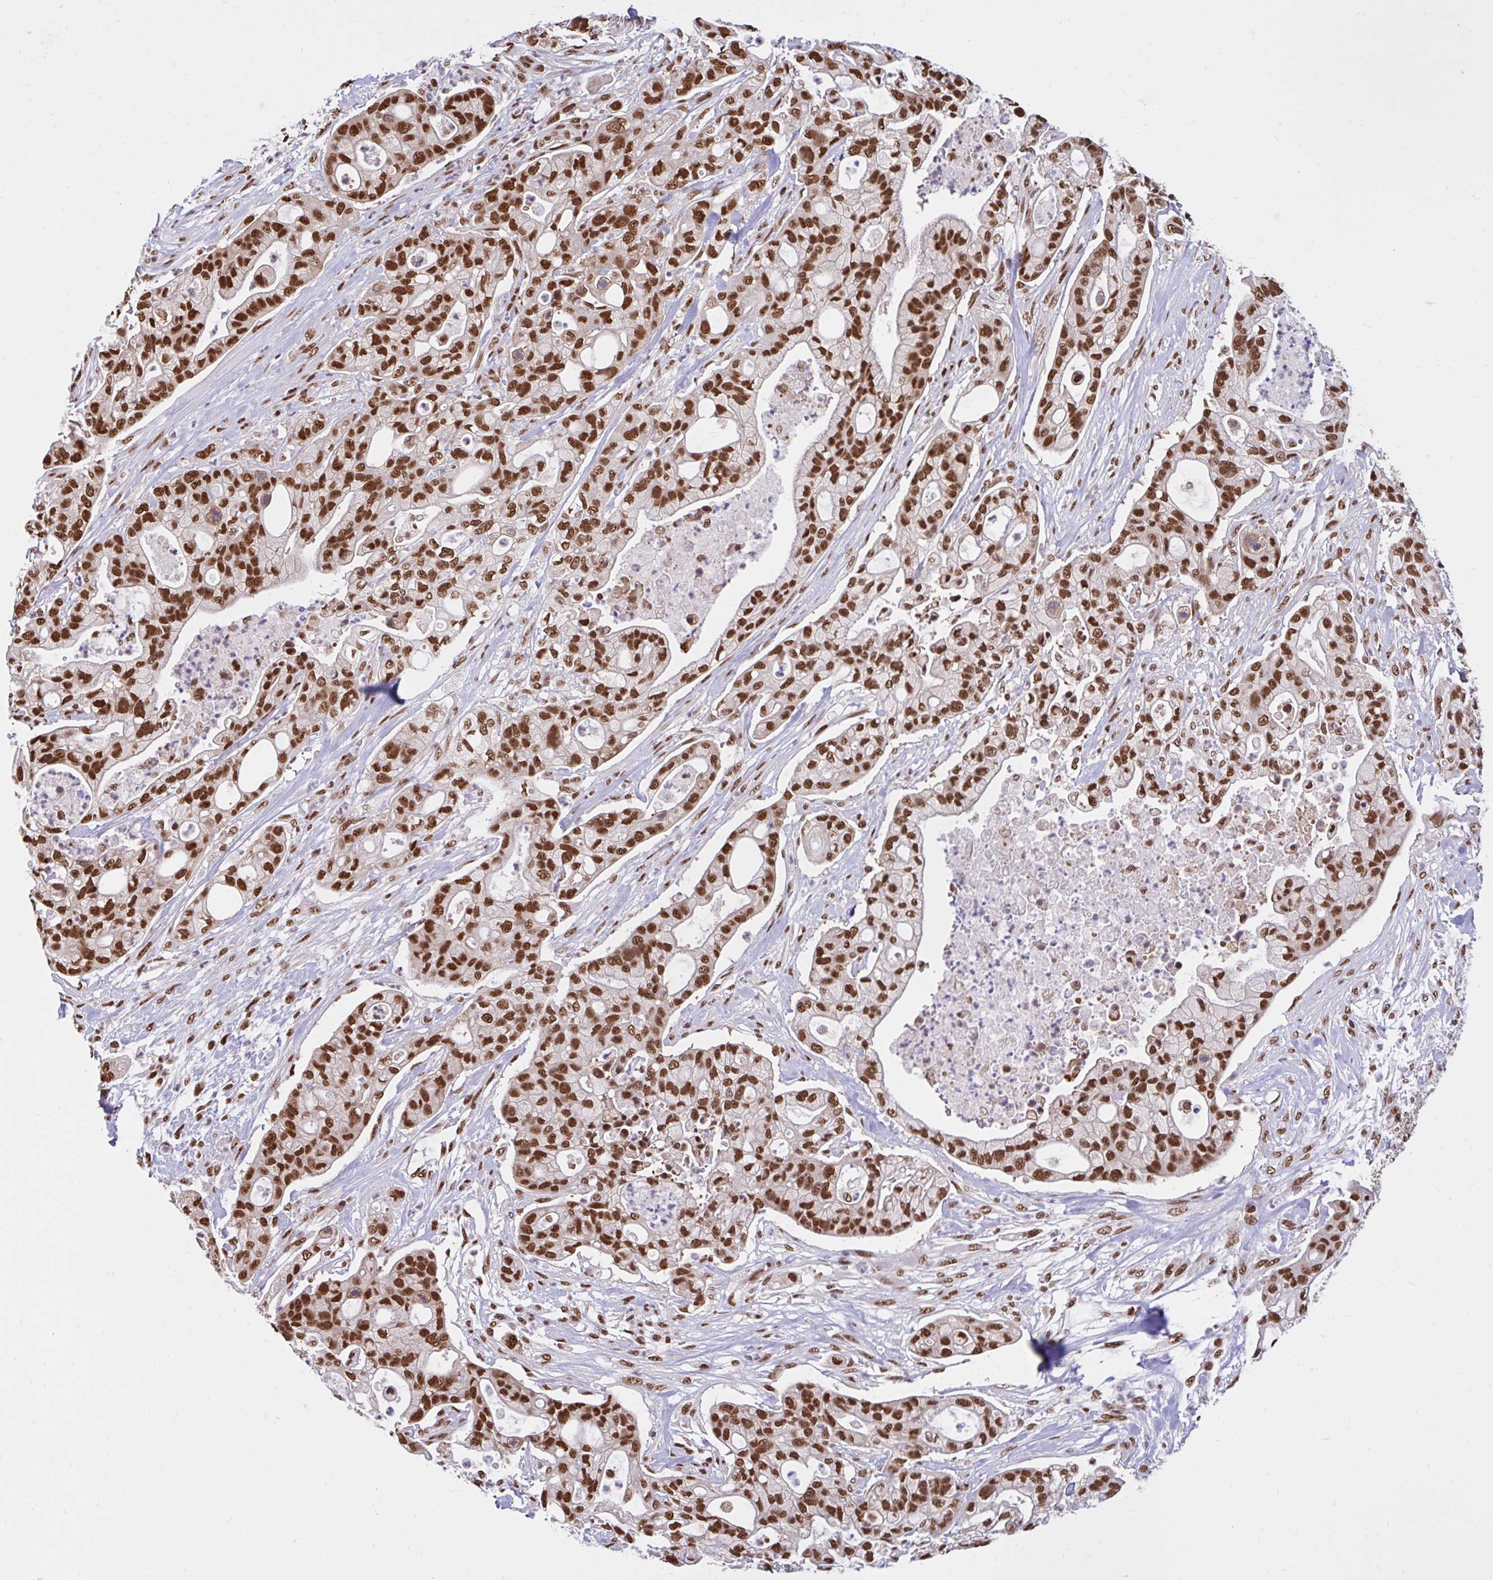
{"staining": {"intensity": "moderate", "quantity": ">75%", "location": "nuclear"}, "tissue": "pancreatic cancer", "cell_type": "Tumor cells", "image_type": "cancer", "snomed": [{"axis": "morphology", "description": "Adenocarcinoma, NOS"}, {"axis": "topography", "description": "Pancreas"}], "caption": "Moderate nuclear staining for a protein is seen in about >75% of tumor cells of adenocarcinoma (pancreatic) using immunohistochemistry.", "gene": "ABCA9", "patient": {"sex": "female", "age": 69}}